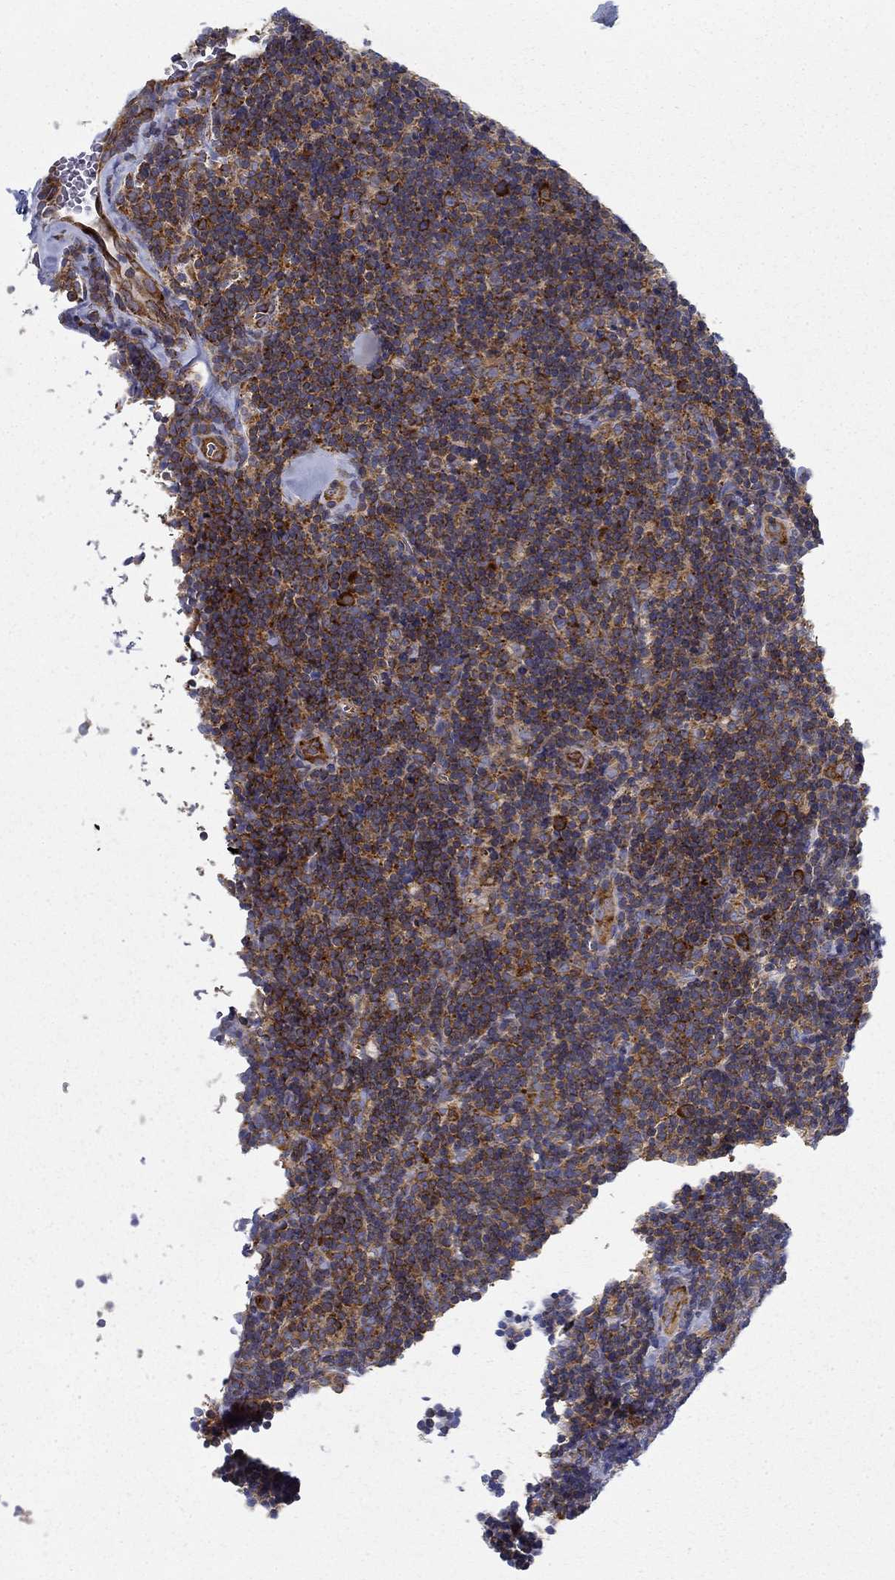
{"staining": {"intensity": "strong", "quantity": "<25%", "location": "cytoplasmic/membranous"}, "tissue": "lymphoma", "cell_type": "Tumor cells", "image_type": "cancer", "snomed": [{"axis": "morphology", "description": "Malignant lymphoma, non-Hodgkin's type, Low grade"}, {"axis": "topography", "description": "Lymph node"}], "caption": "The image displays staining of lymphoma, revealing strong cytoplasmic/membranous protein expression (brown color) within tumor cells.", "gene": "FXR1", "patient": {"sex": "female", "age": 56}}